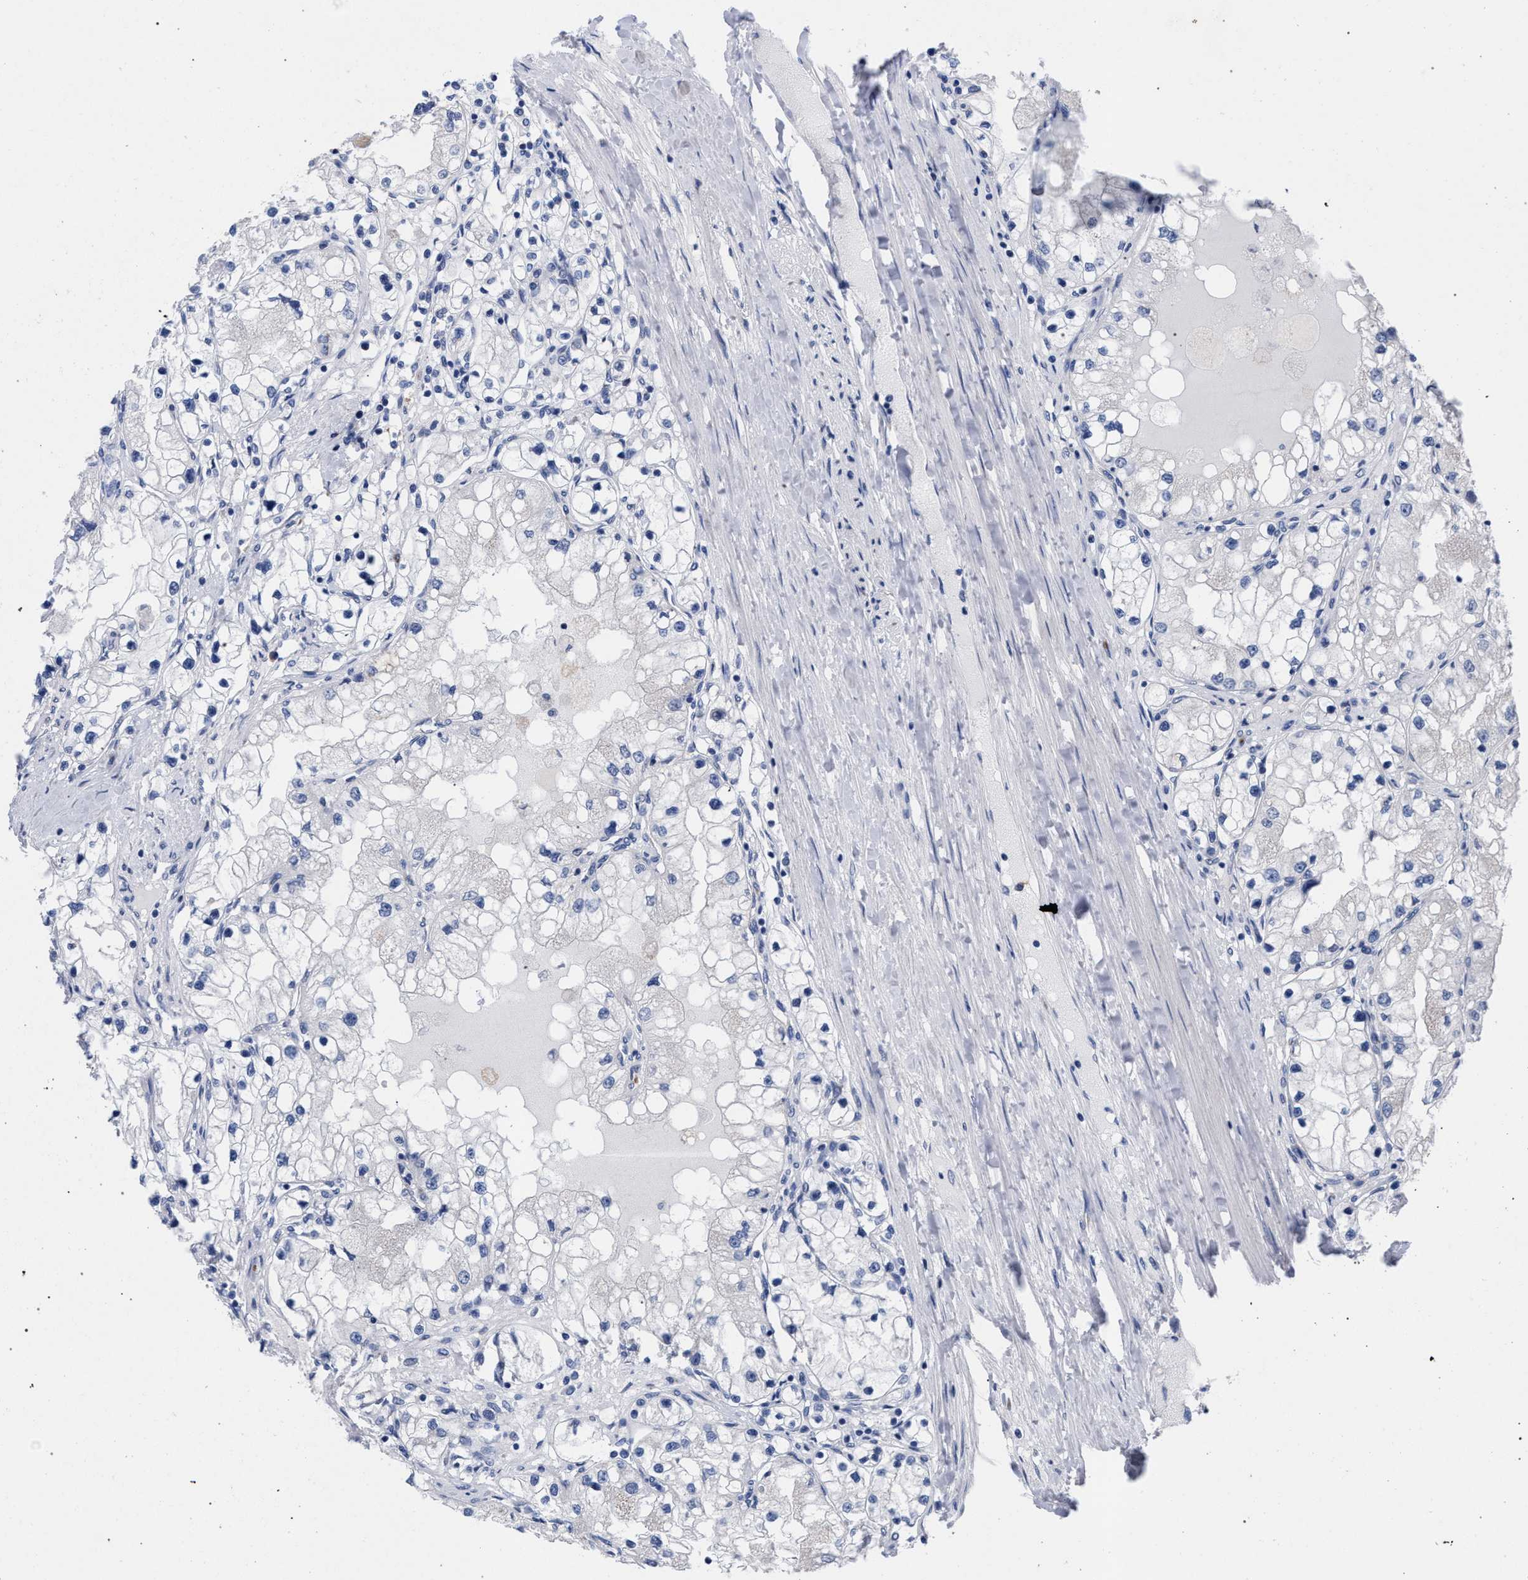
{"staining": {"intensity": "negative", "quantity": "none", "location": "none"}, "tissue": "renal cancer", "cell_type": "Tumor cells", "image_type": "cancer", "snomed": [{"axis": "morphology", "description": "Adenocarcinoma, NOS"}, {"axis": "topography", "description": "Kidney"}], "caption": "DAB immunohistochemical staining of human renal adenocarcinoma shows no significant staining in tumor cells.", "gene": "GOLGA2", "patient": {"sex": "male", "age": 68}}